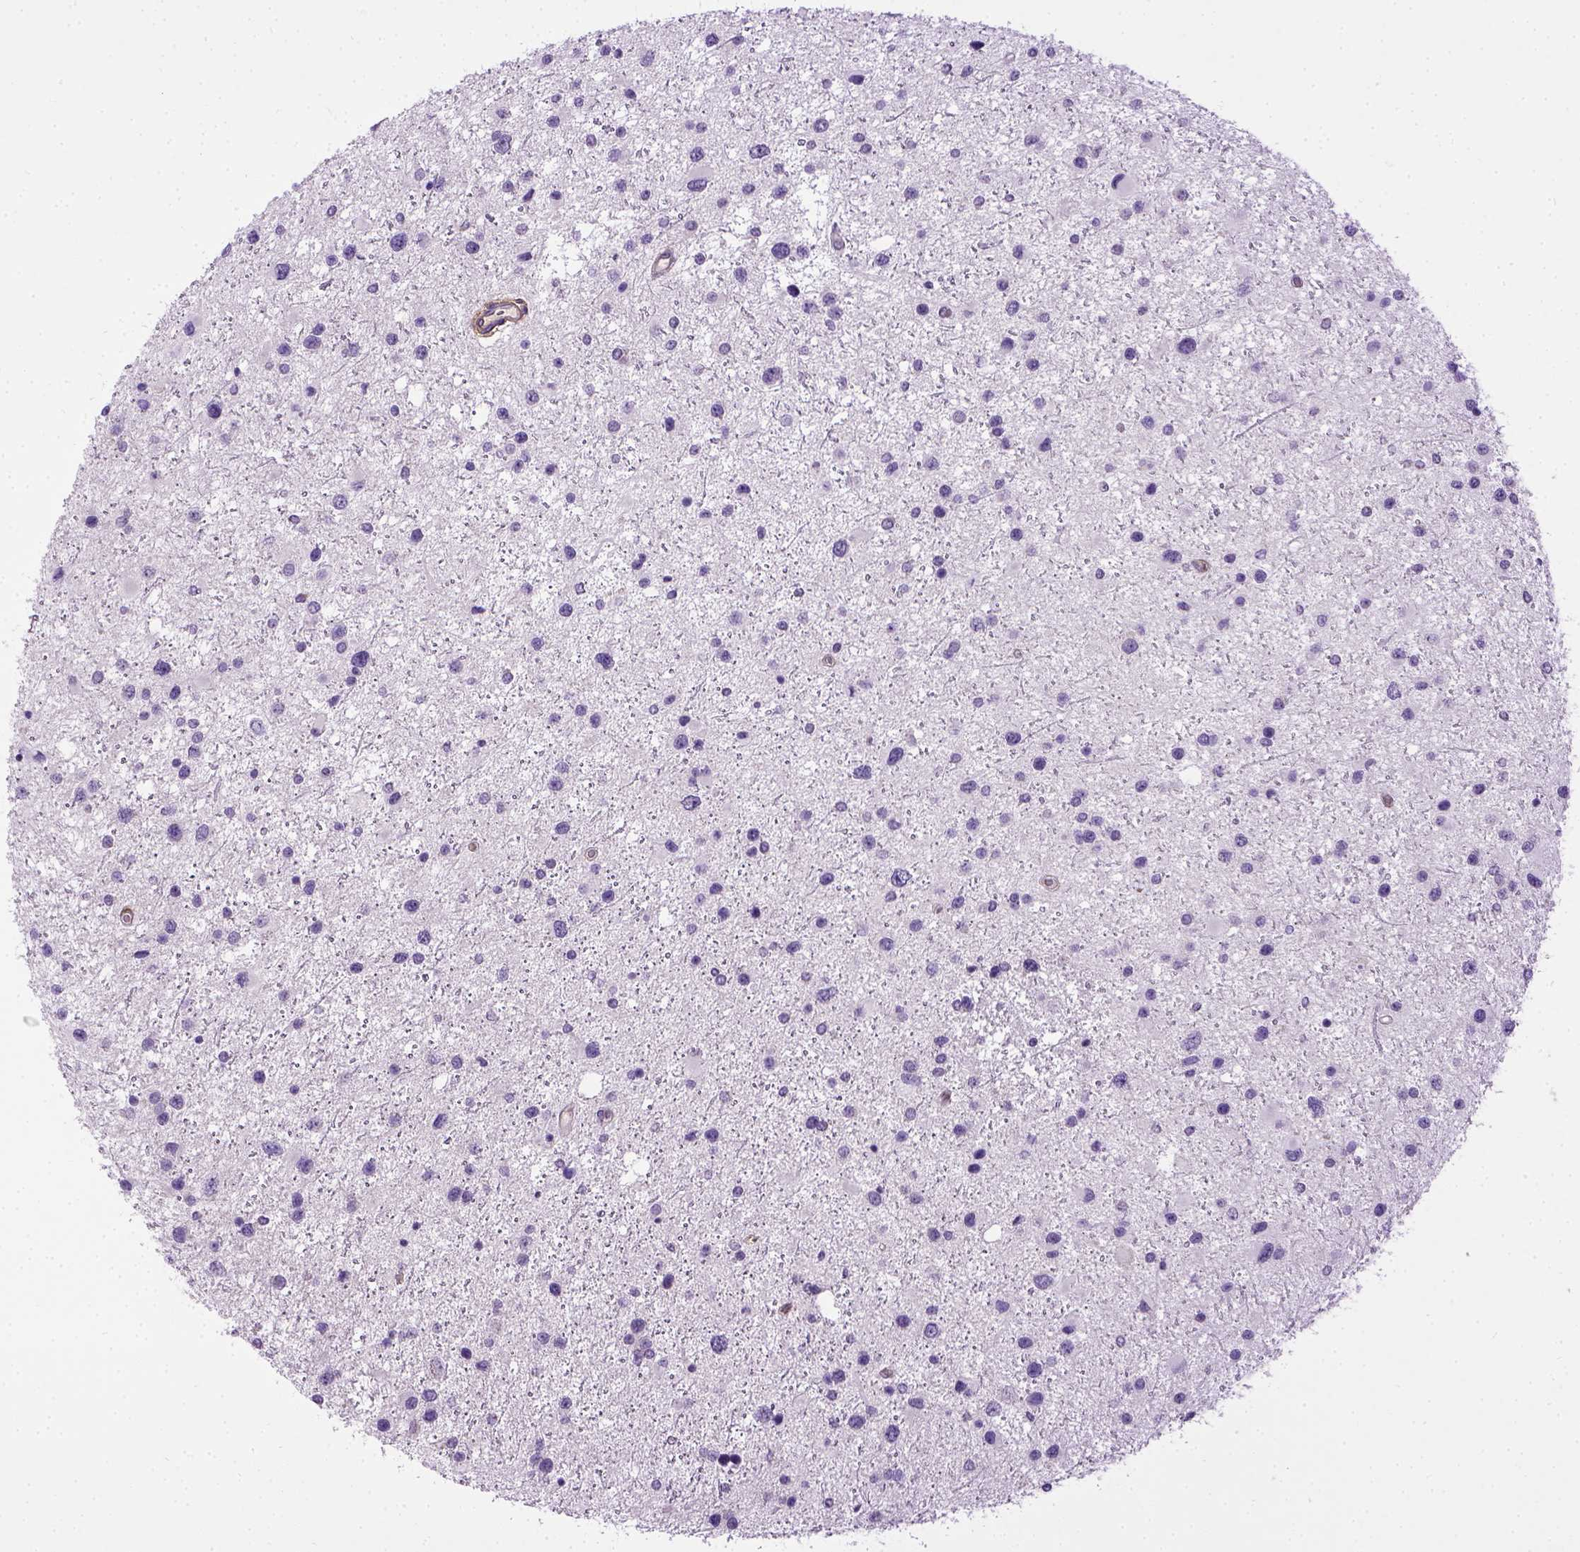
{"staining": {"intensity": "negative", "quantity": "none", "location": "none"}, "tissue": "glioma", "cell_type": "Tumor cells", "image_type": "cancer", "snomed": [{"axis": "morphology", "description": "Glioma, malignant, Low grade"}, {"axis": "topography", "description": "Brain"}], "caption": "Tumor cells show no significant expression in glioma. The staining is performed using DAB (3,3'-diaminobenzidine) brown chromogen with nuclei counter-stained in using hematoxylin.", "gene": "ENG", "patient": {"sex": "female", "age": 32}}